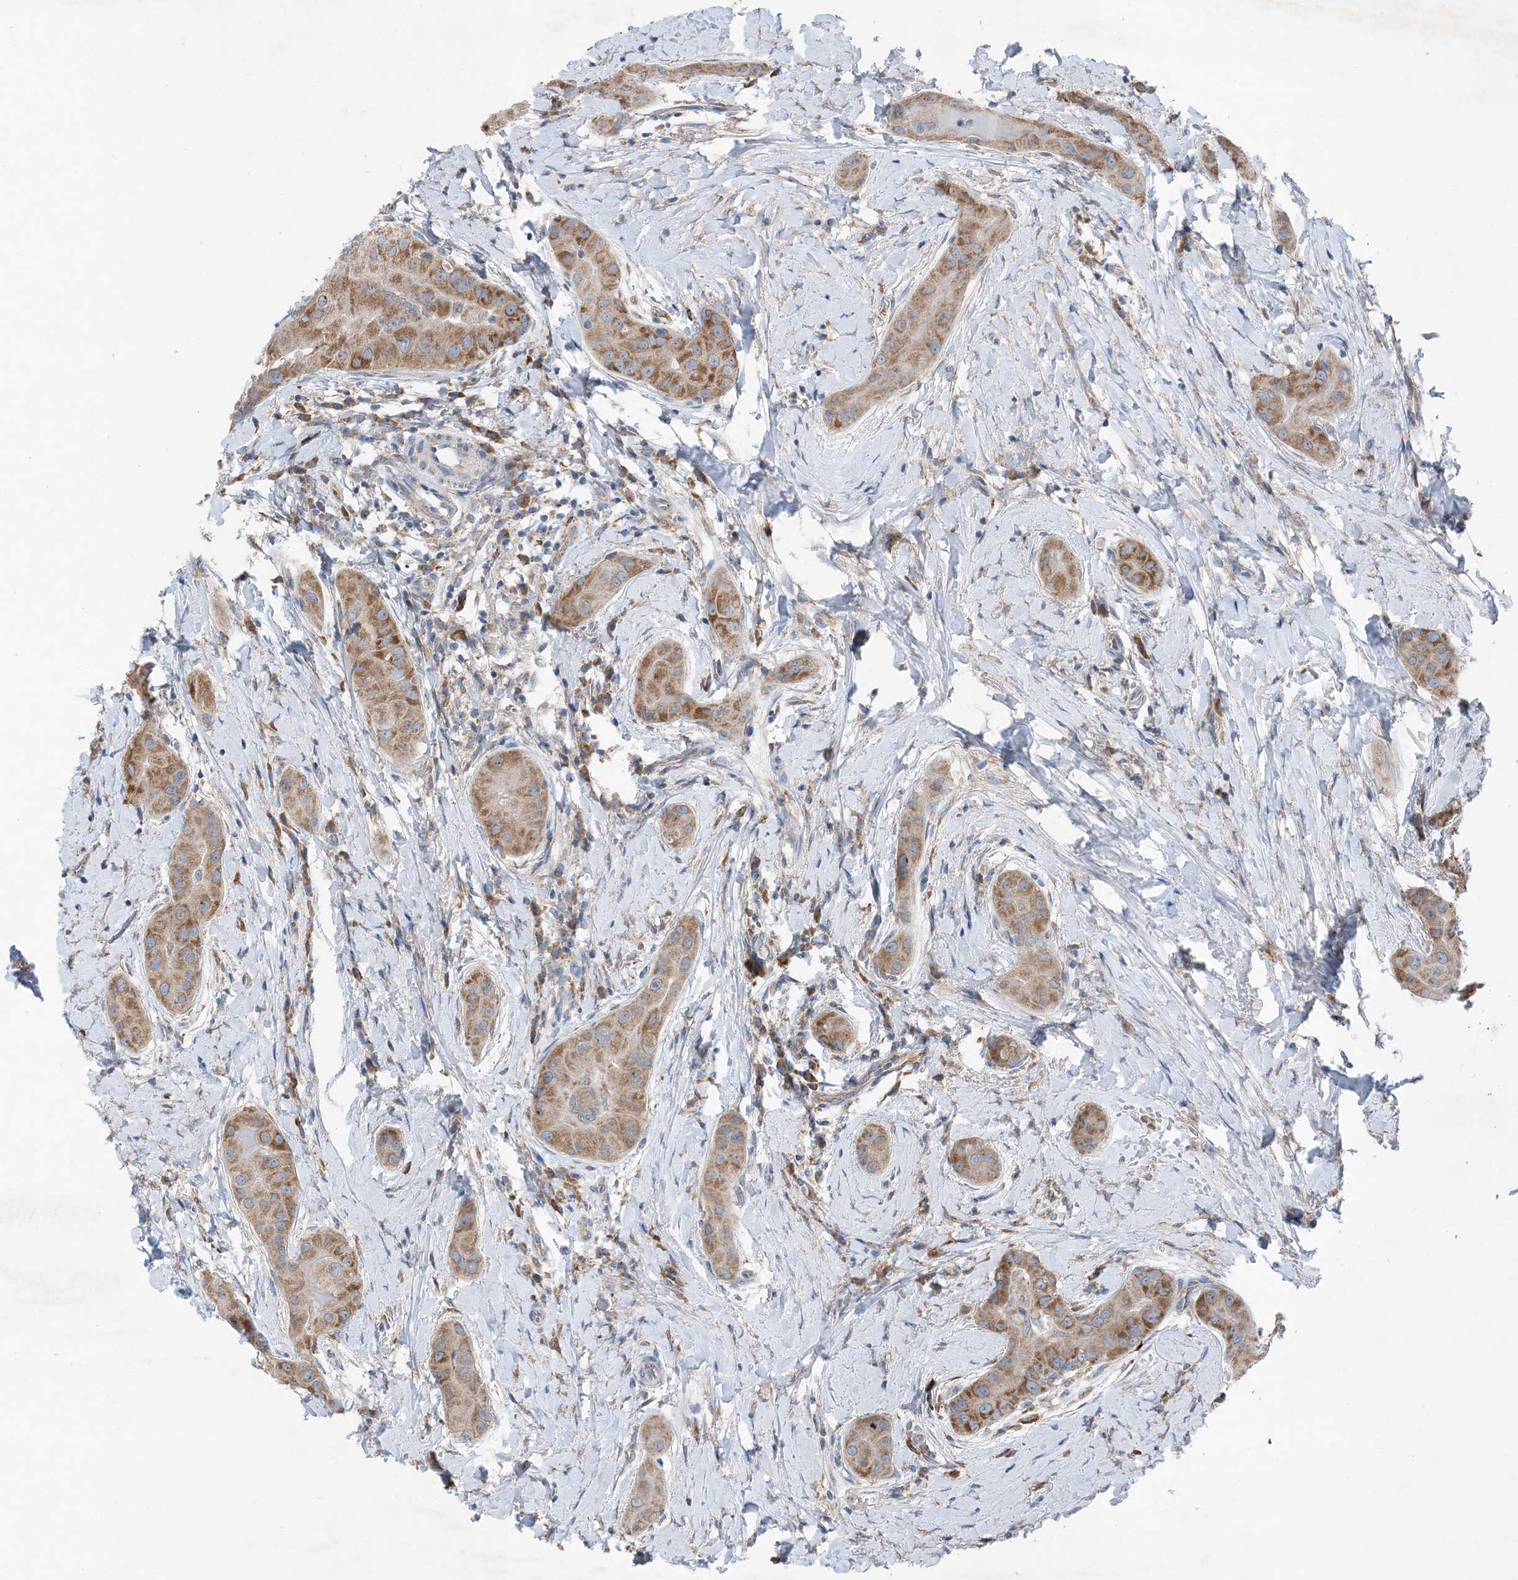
{"staining": {"intensity": "moderate", "quantity": ">75%", "location": "cytoplasmic/membranous"}, "tissue": "thyroid cancer", "cell_type": "Tumor cells", "image_type": "cancer", "snomed": [{"axis": "morphology", "description": "Papillary adenocarcinoma, NOS"}, {"axis": "topography", "description": "Thyroid gland"}], "caption": "Moderate cytoplasmic/membranous positivity is identified in approximately >75% of tumor cells in thyroid cancer.", "gene": "DHX30", "patient": {"sex": "male", "age": 33}}